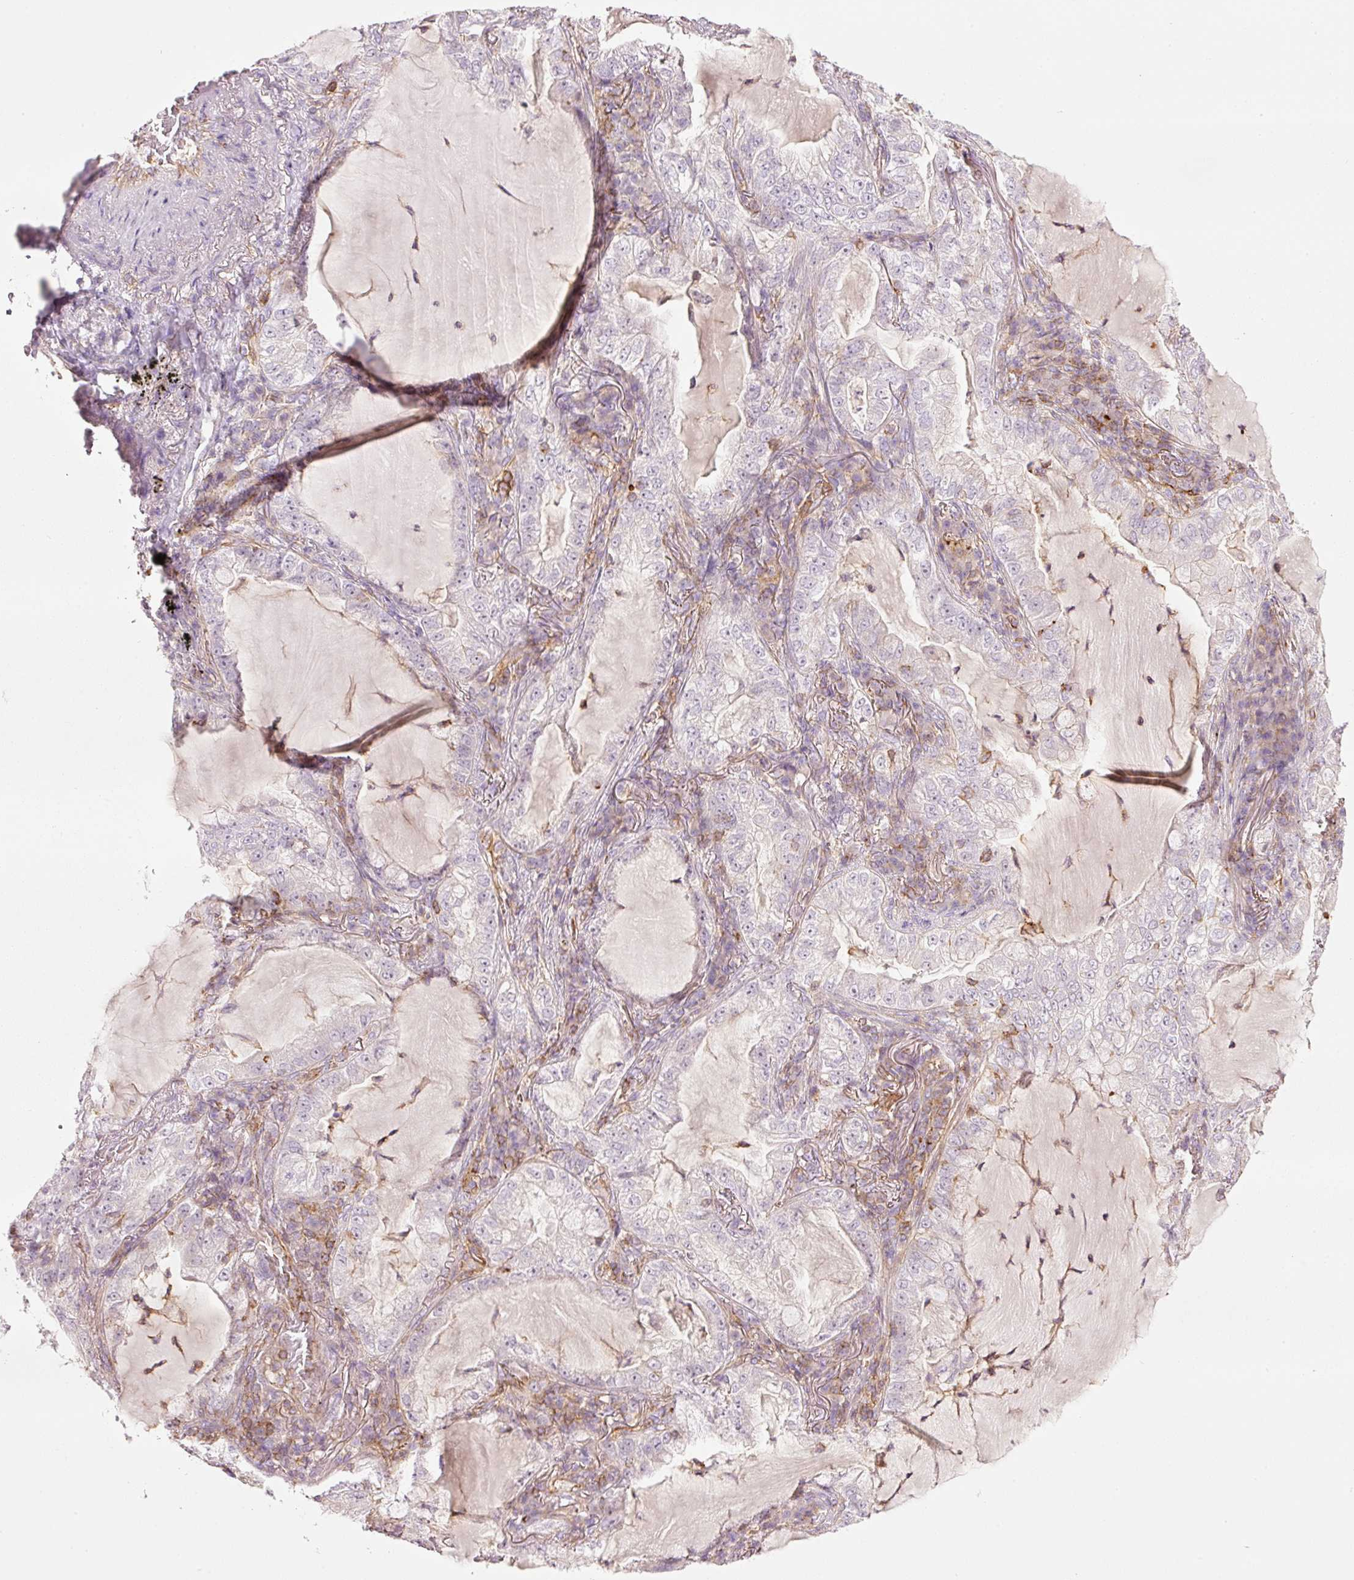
{"staining": {"intensity": "negative", "quantity": "none", "location": "none"}, "tissue": "lung cancer", "cell_type": "Tumor cells", "image_type": "cancer", "snomed": [{"axis": "morphology", "description": "Adenocarcinoma, NOS"}, {"axis": "topography", "description": "Lung"}], "caption": "This is a histopathology image of immunohistochemistry (IHC) staining of lung cancer (adenocarcinoma), which shows no positivity in tumor cells.", "gene": "SIPA1", "patient": {"sex": "female", "age": 73}}